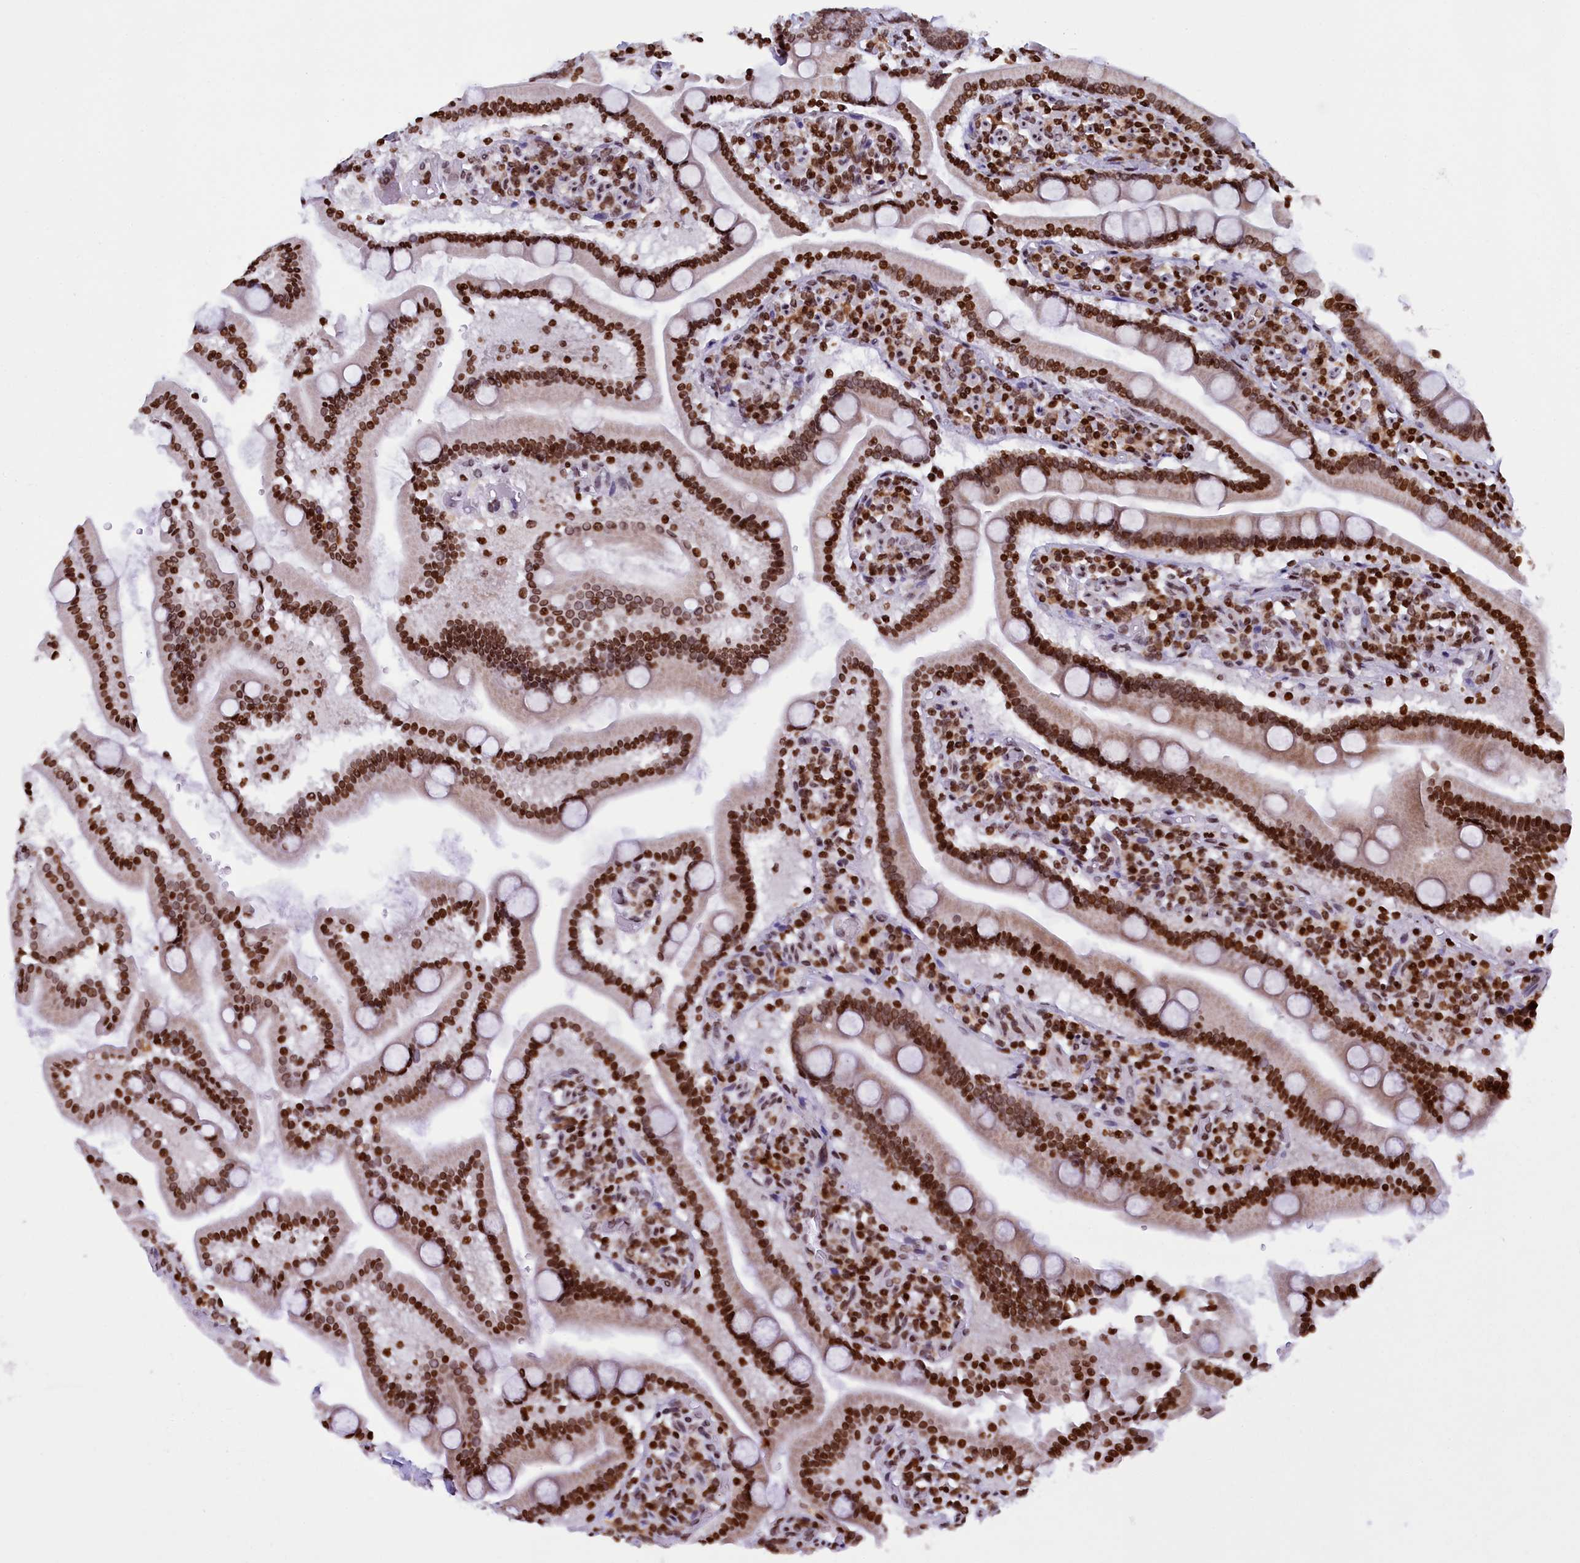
{"staining": {"intensity": "strong", "quantity": ">75%", "location": "nuclear"}, "tissue": "duodenum", "cell_type": "Glandular cells", "image_type": "normal", "snomed": [{"axis": "morphology", "description": "Normal tissue, NOS"}, {"axis": "topography", "description": "Duodenum"}], "caption": "This histopathology image shows immunohistochemistry (IHC) staining of benign duodenum, with high strong nuclear expression in about >75% of glandular cells.", "gene": "TIMM29", "patient": {"sex": "male", "age": 55}}